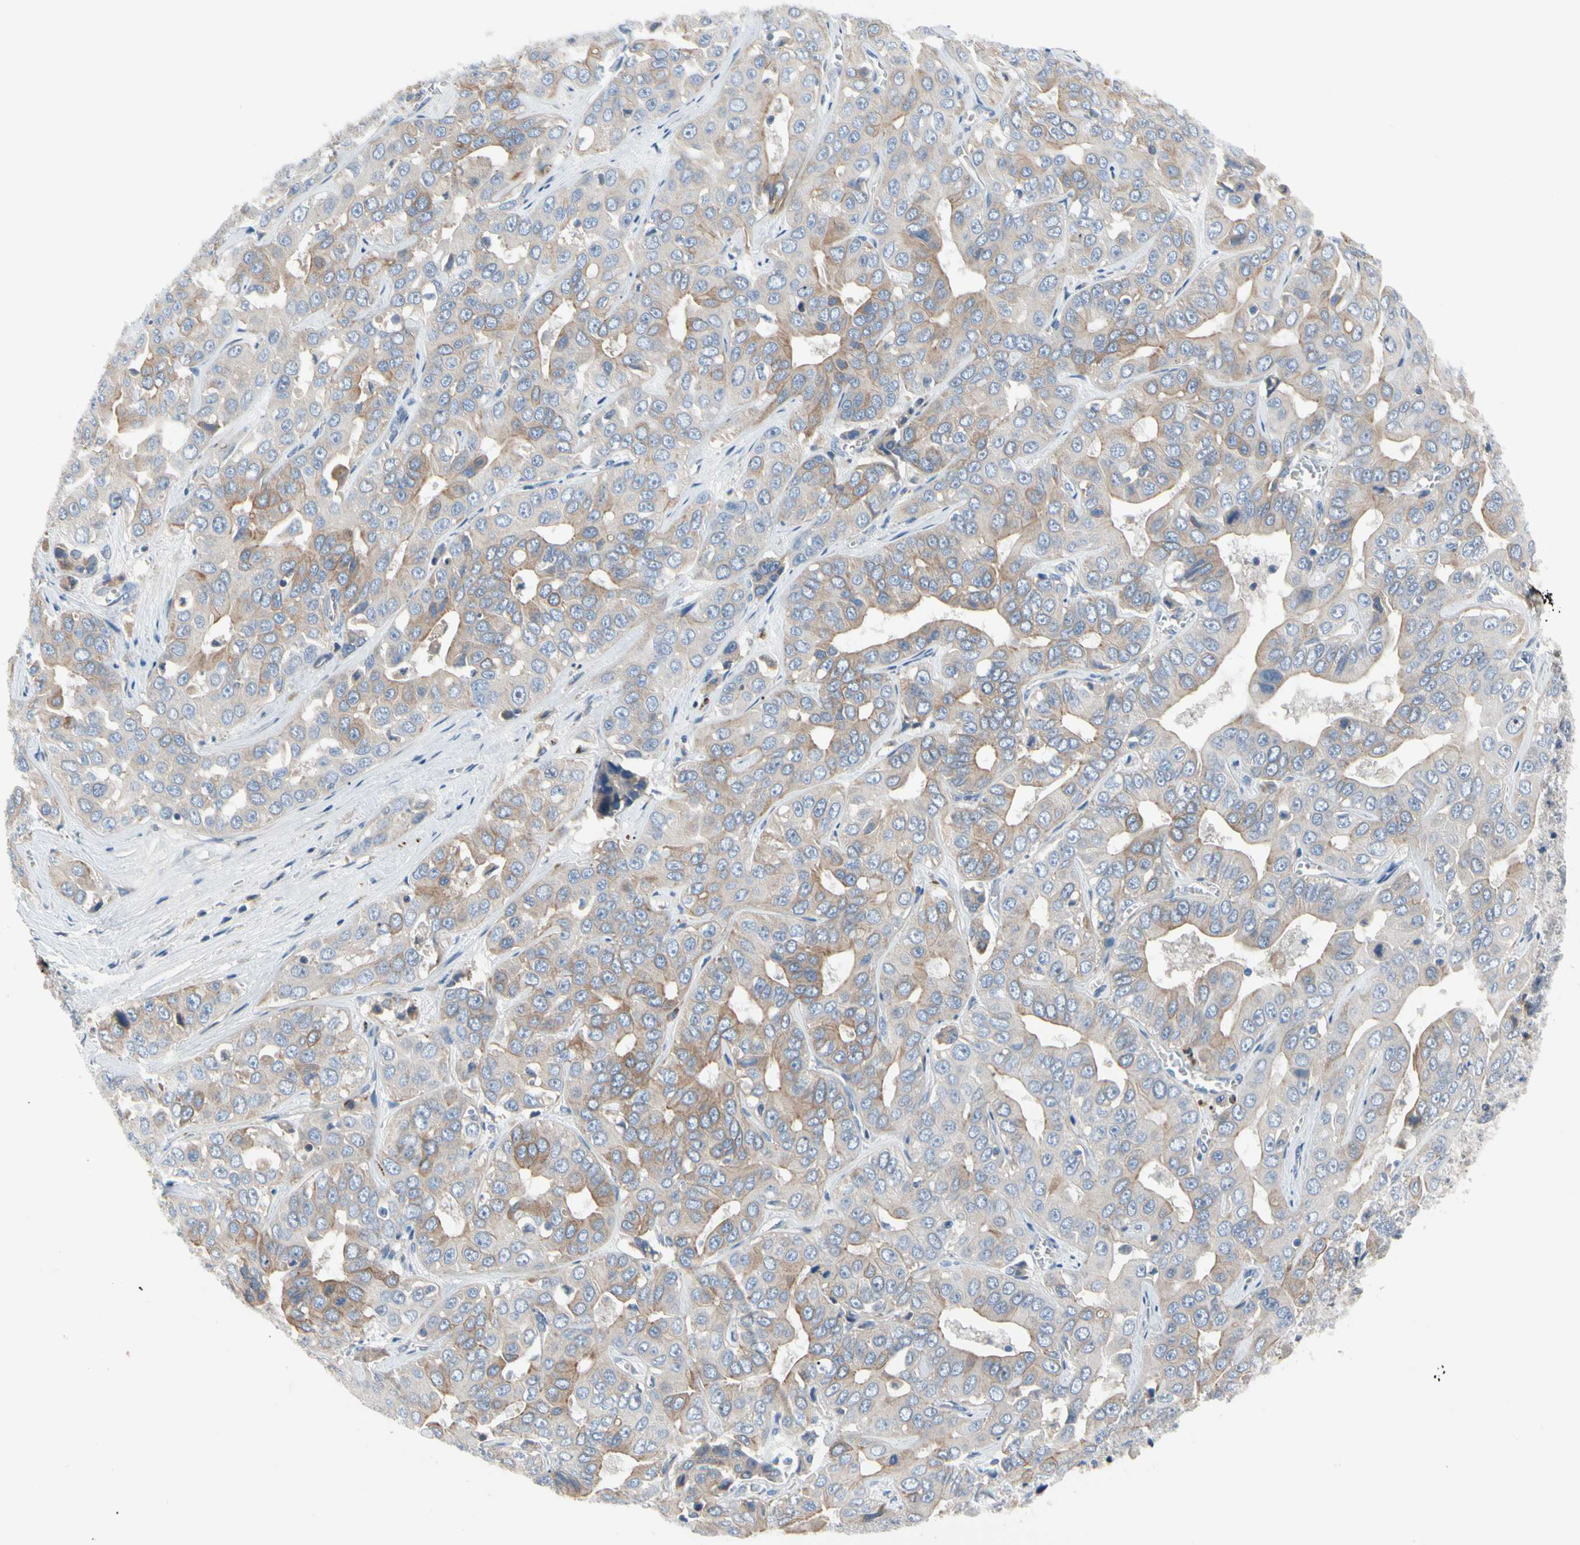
{"staining": {"intensity": "weak", "quantity": ">75%", "location": "cytoplasmic/membranous"}, "tissue": "liver cancer", "cell_type": "Tumor cells", "image_type": "cancer", "snomed": [{"axis": "morphology", "description": "Cholangiocarcinoma"}, {"axis": "topography", "description": "Liver"}], "caption": "Immunohistochemical staining of liver cancer reveals weak cytoplasmic/membranous protein expression in approximately >75% of tumor cells.", "gene": "HJURP", "patient": {"sex": "female", "age": 52}}